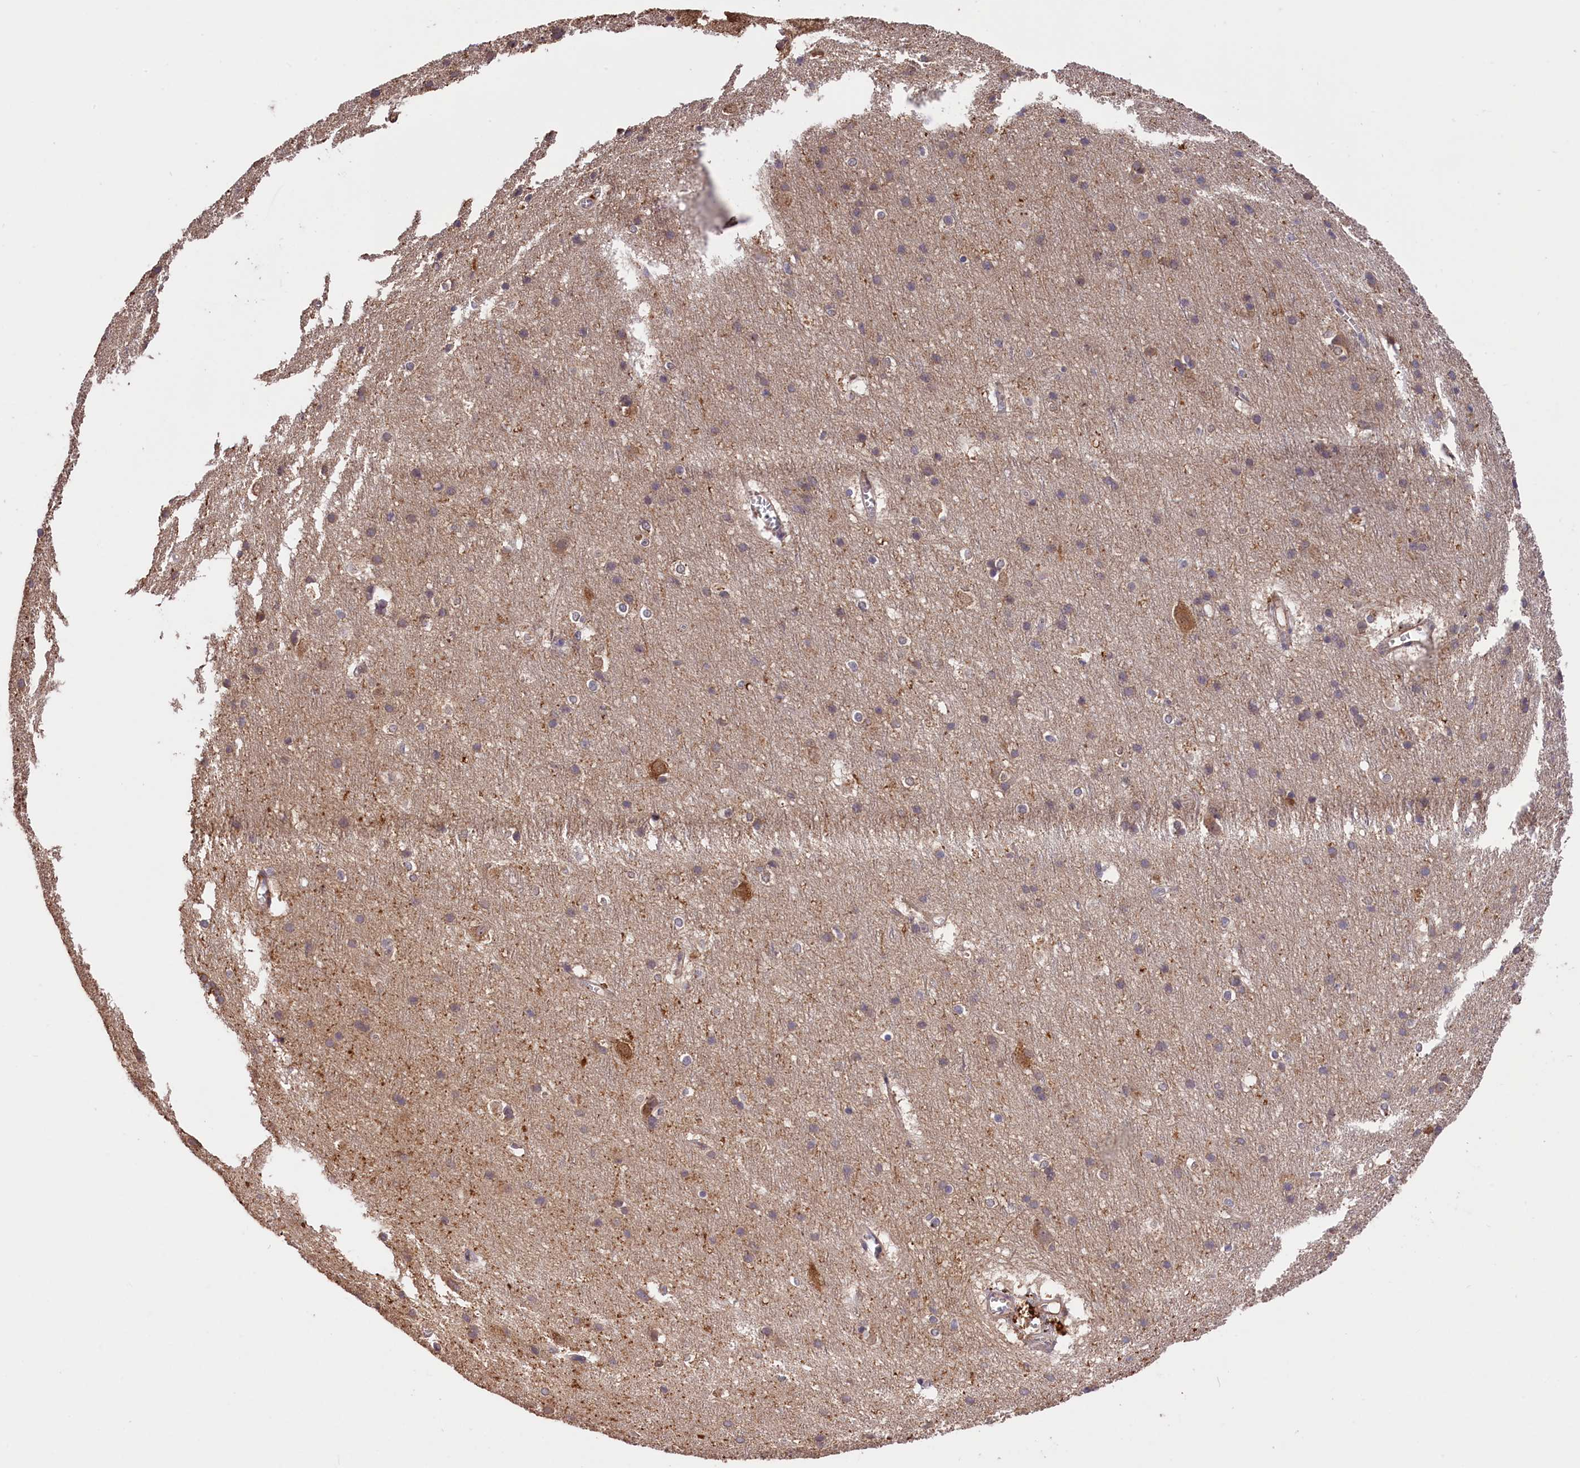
{"staining": {"intensity": "negative", "quantity": "none", "location": "none"}, "tissue": "cerebral cortex", "cell_type": "Endothelial cells", "image_type": "normal", "snomed": [{"axis": "morphology", "description": "Normal tissue, NOS"}, {"axis": "topography", "description": "Cerebral cortex"}], "caption": "This is a histopathology image of immunohistochemistry (IHC) staining of unremarkable cerebral cortex, which shows no staining in endothelial cells.", "gene": "DNAJB9", "patient": {"sex": "male", "age": 54}}